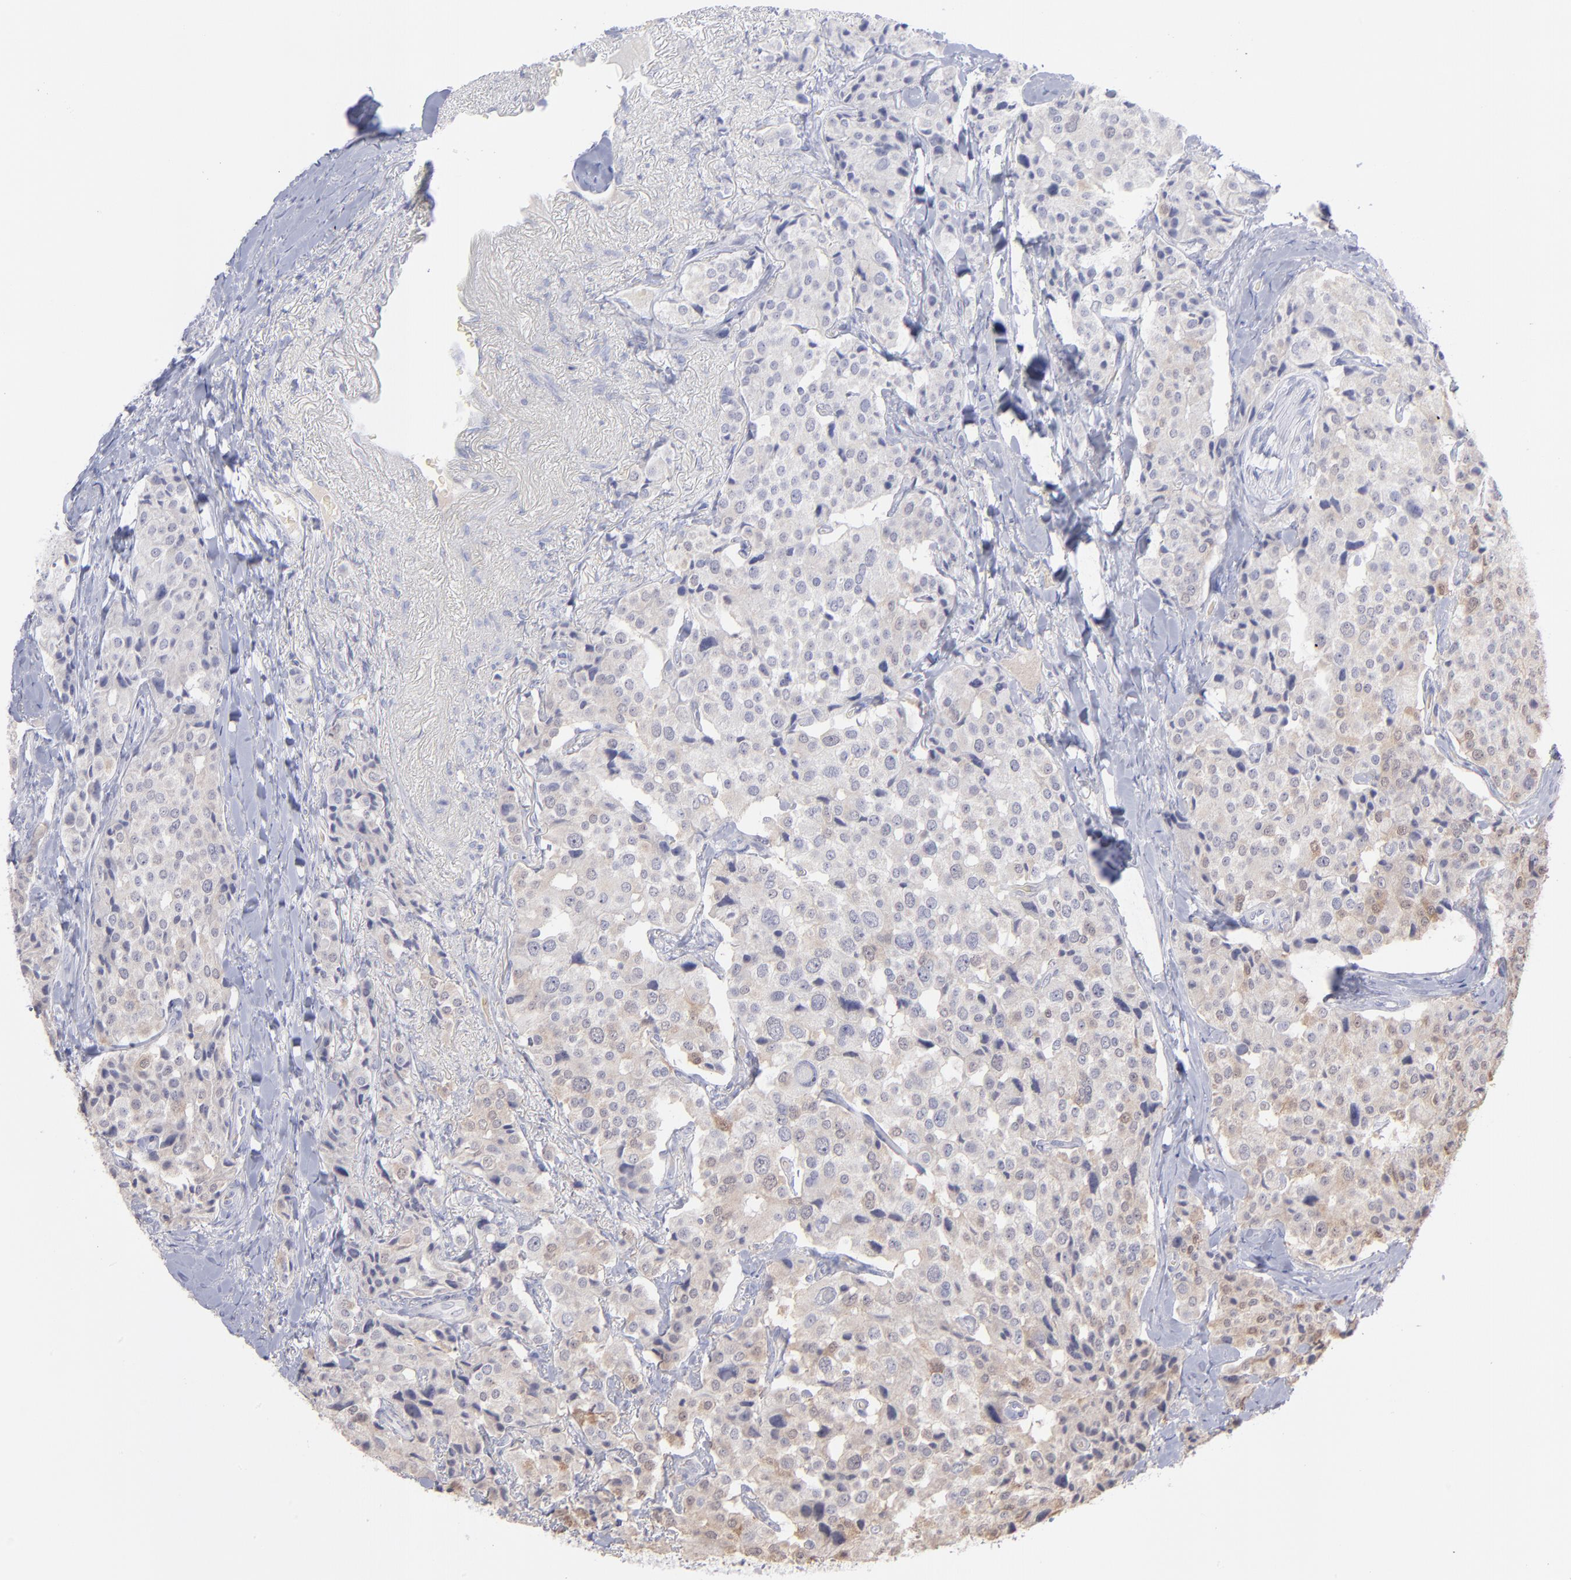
{"staining": {"intensity": "weak", "quantity": ">75%", "location": "cytoplasmic/membranous"}, "tissue": "carcinoid", "cell_type": "Tumor cells", "image_type": "cancer", "snomed": [{"axis": "morphology", "description": "Carcinoid, malignant, NOS"}, {"axis": "topography", "description": "Colon"}], "caption": "Human malignant carcinoid stained for a protein (brown) exhibits weak cytoplasmic/membranous positive expression in about >75% of tumor cells.", "gene": "F13B", "patient": {"sex": "female", "age": 61}}